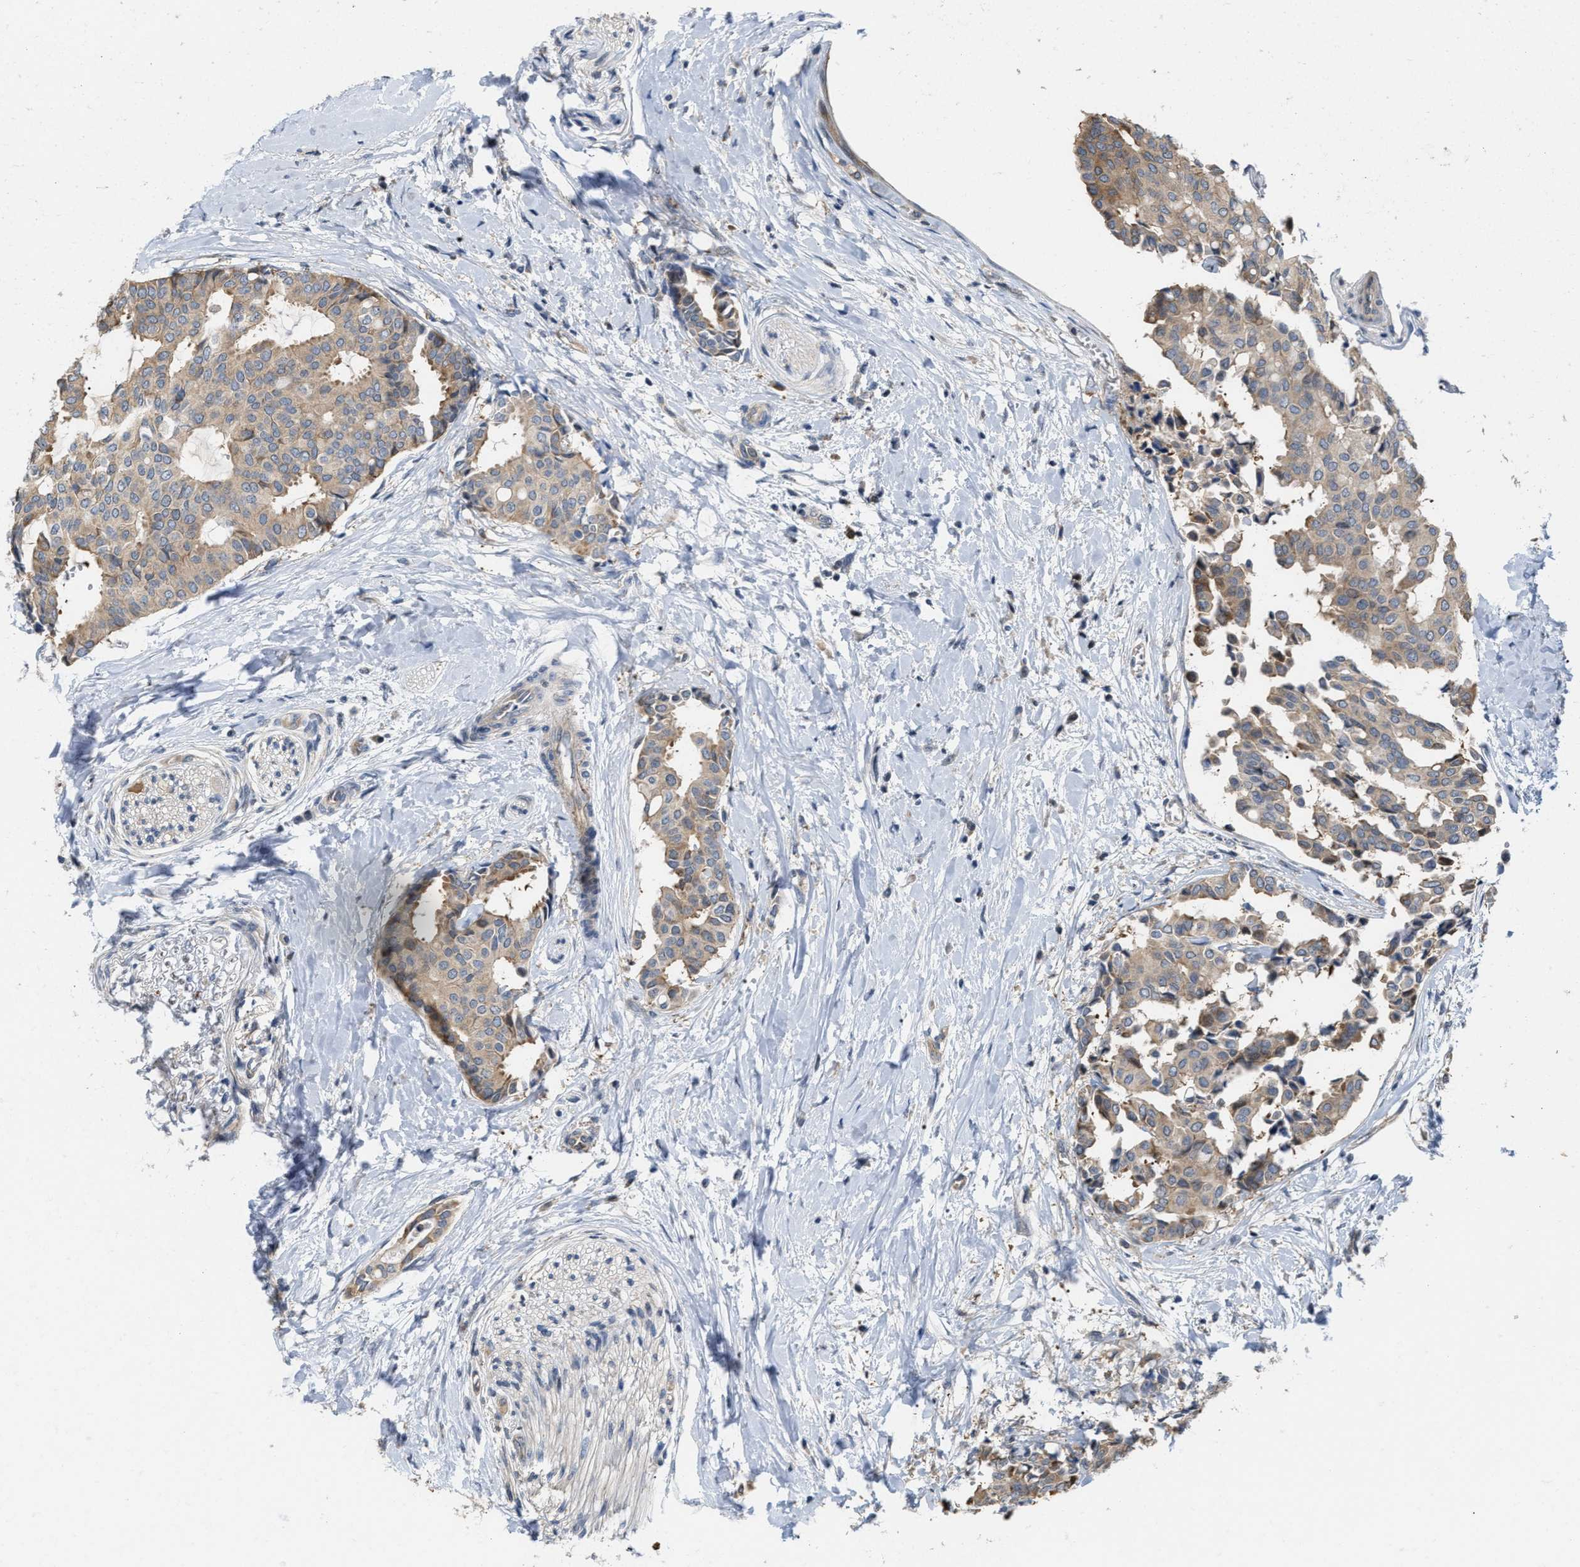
{"staining": {"intensity": "weak", "quantity": ">75%", "location": "cytoplasmic/membranous"}, "tissue": "head and neck cancer", "cell_type": "Tumor cells", "image_type": "cancer", "snomed": [{"axis": "morphology", "description": "Adenocarcinoma, NOS"}, {"axis": "topography", "description": "Salivary gland"}, {"axis": "topography", "description": "Head-Neck"}], "caption": "Protein staining of head and neck cancer tissue displays weak cytoplasmic/membranous positivity in about >75% of tumor cells. (Brightfield microscopy of DAB IHC at high magnification).", "gene": "CSNK1A1", "patient": {"sex": "female", "age": 59}}